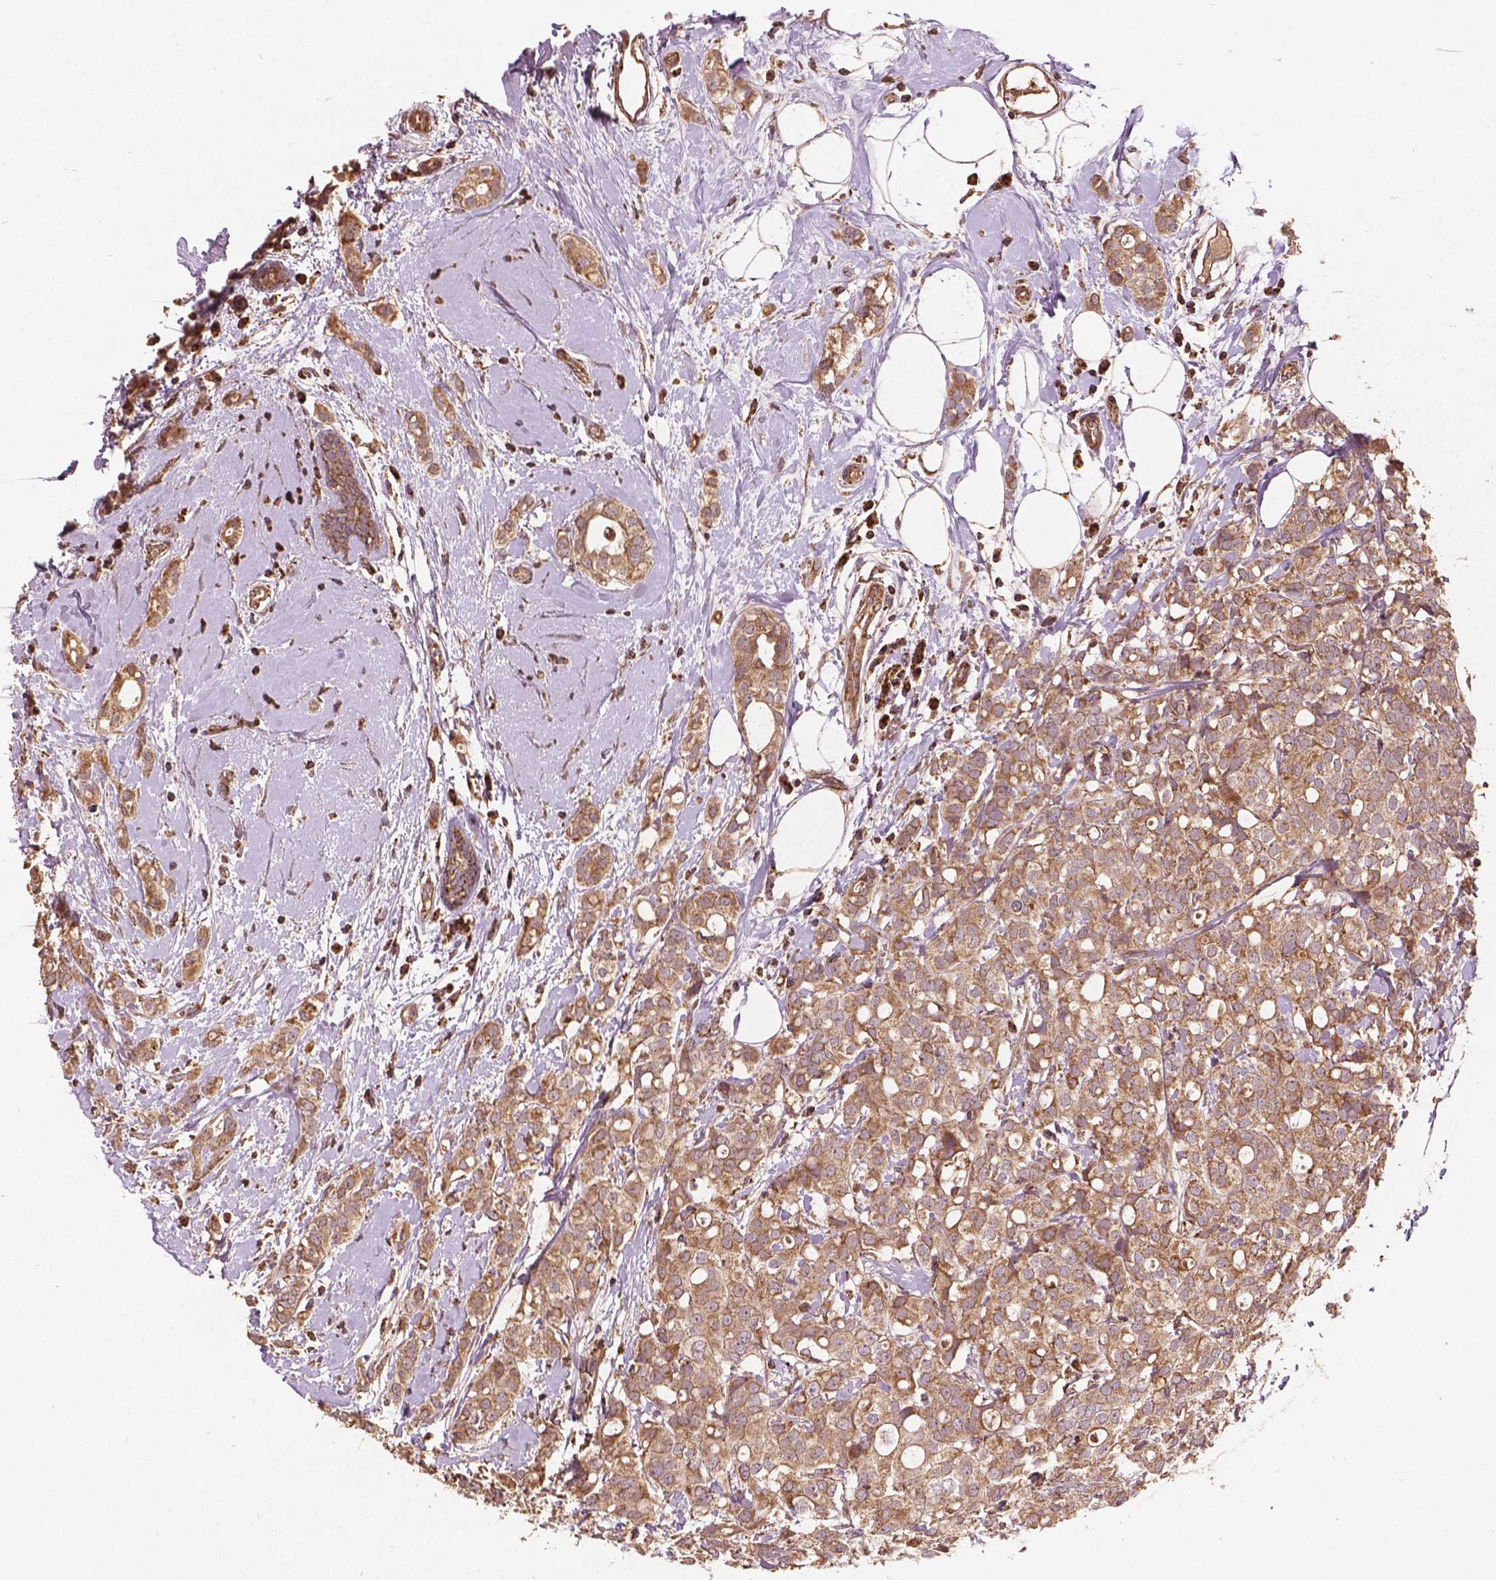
{"staining": {"intensity": "moderate", "quantity": ">75%", "location": "cytoplasmic/membranous"}, "tissue": "breast cancer", "cell_type": "Tumor cells", "image_type": "cancer", "snomed": [{"axis": "morphology", "description": "Duct carcinoma"}, {"axis": "topography", "description": "Breast"}], "caption": "Intraductal carcinoma (breast) tissue exhibits moderate cytoplasmic/membranous positivity in about >75% of tumor cells, visualized by immunohistochemistry. The protein of interest is shown in brown color, while the nuclei are stained blue.", "gene": "UBXN2A", "patient": {"sex": "female", "age": 40}}